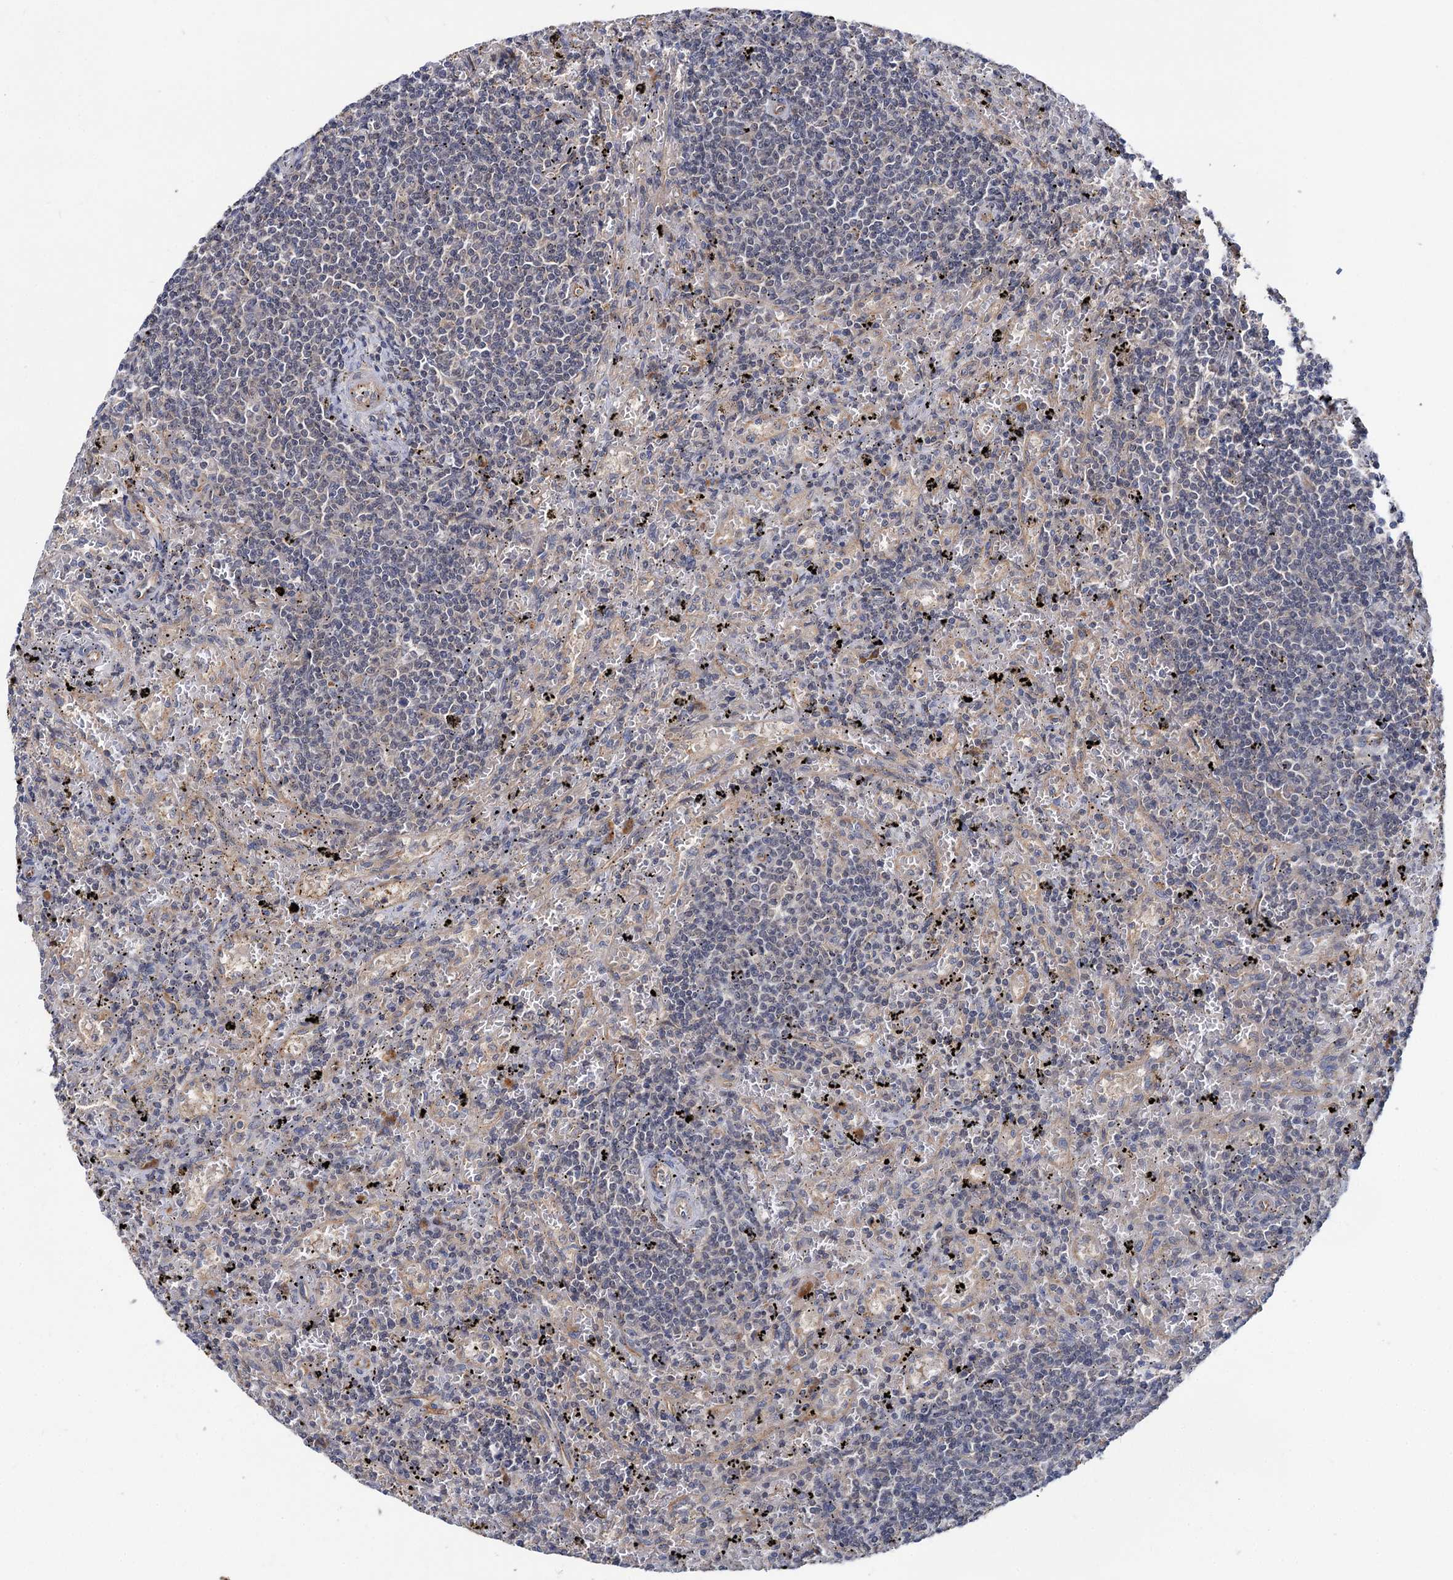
{"staining": {"intensity": "negative", "quantity": "none", "location": "none"}, "tissue": "lymphoma", "cell_type": "Tumor cells", "image_type": "cancer", "snomed": [{"axis": "morphology", "description": "Malignant lymphoma, non-Hodgkin's type, Low grade"}, {"axis": "topography", "description": "Spleen"}], "caption": "A histopathology image of lymphoma stained for a protein shows no brown staining in tumor cells.", "gene": "TEX9", "patient": {"sex": "male", "age": 76}}